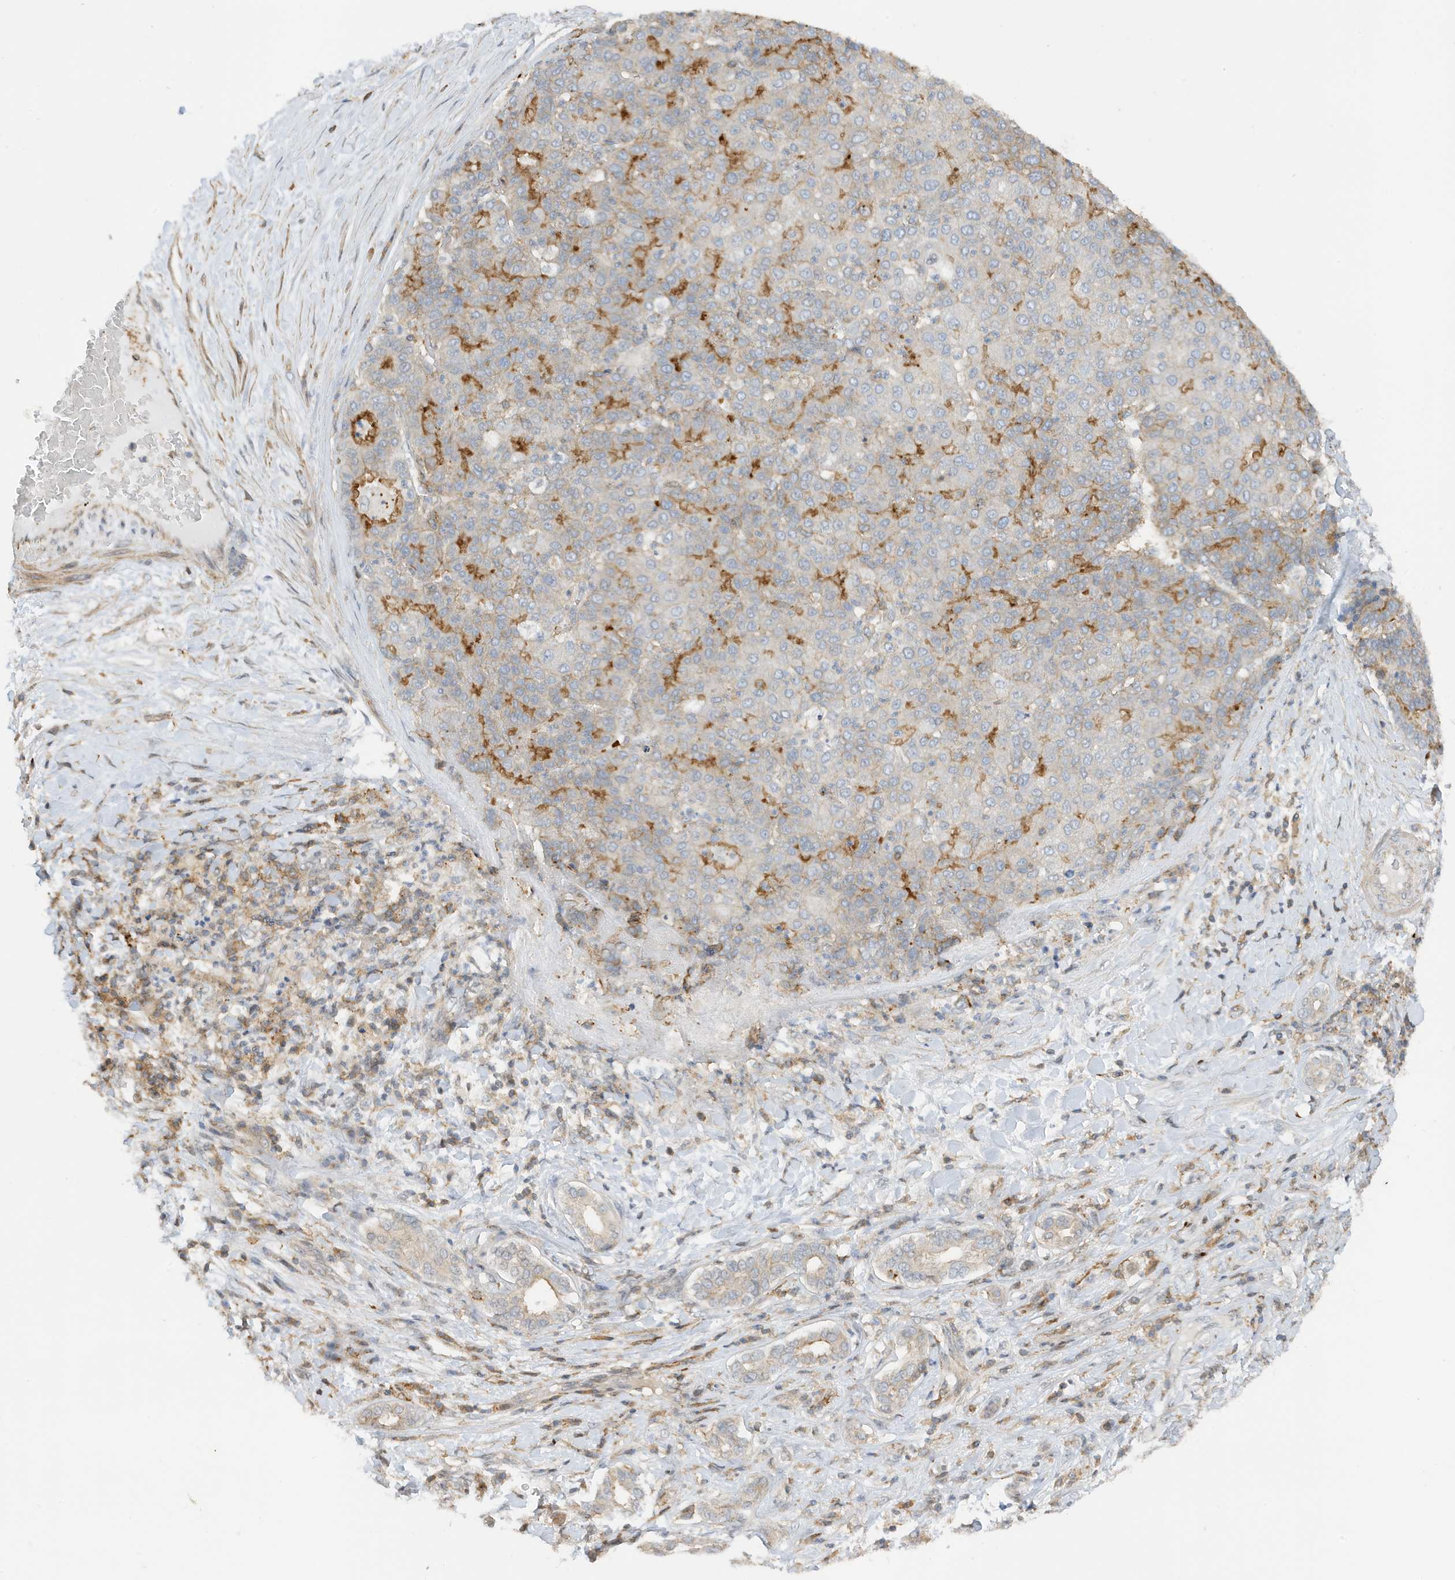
{"staining": {"intensity": "moderate", "quantity": "<25%", "location": "cytoplasmic/membranous"}, "tissue": "liver cancer", "cell_type": "Tumor cells", "image_type": "cancer", "snomed": [{"axis": "morphology", "description": "Carcinoma, Hepatocellular, NOS"}, {"axis": "topography", "description": "Liver"}], "caption": "IHC histopathology image of liver cancer stained for a protein (brown), which shows low levels of moderate cytoplasmic/membranous staining in approximately <25% of tumor cells.", "gene": "TATDN3", "patient": {"sex": "male", "age": 65}}